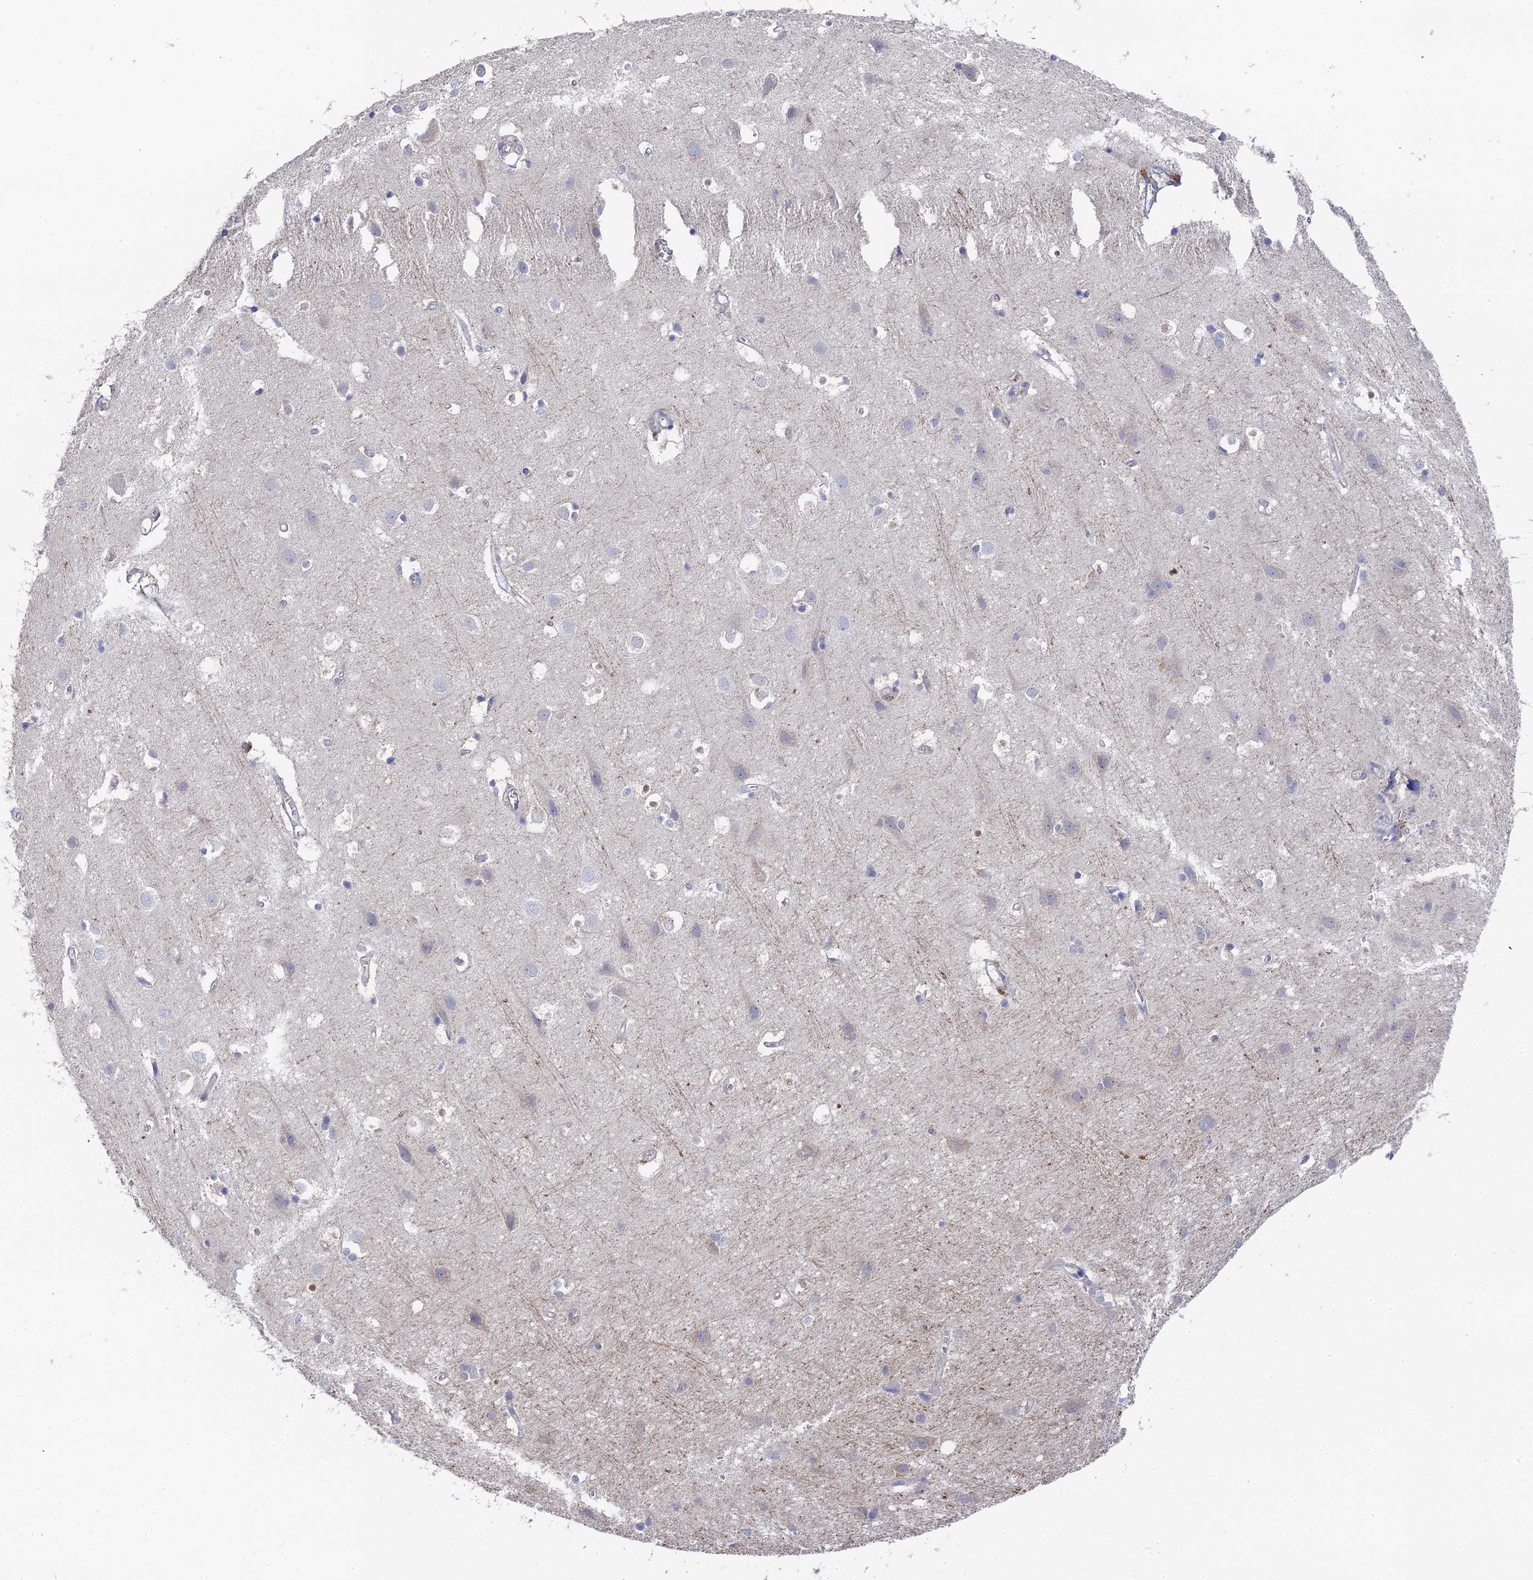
{"staining": {"intensity": "negative", "quantity": "none", "location": "none"}, "tissue": "cerebral cortex", "cell_type": "Endothelial cells", "image_type": "normal", "snomed": [{"axis": "morphology", "description": "Normal tissue, NOS"}, {"axis": "topography", "description": "Cerebral cortex"}], "caption": "This is a histopathology image of immunohistochemistry staining of benign cerebral cortex, which shows no positivity in endothelial cells. (DAB (3,3'-diaminobenzidine) immunohistochemistry visualized using brightfield microscopy, high magnification).", "gene": "RDX", "patient": {"sex": "male", "age": 54}}